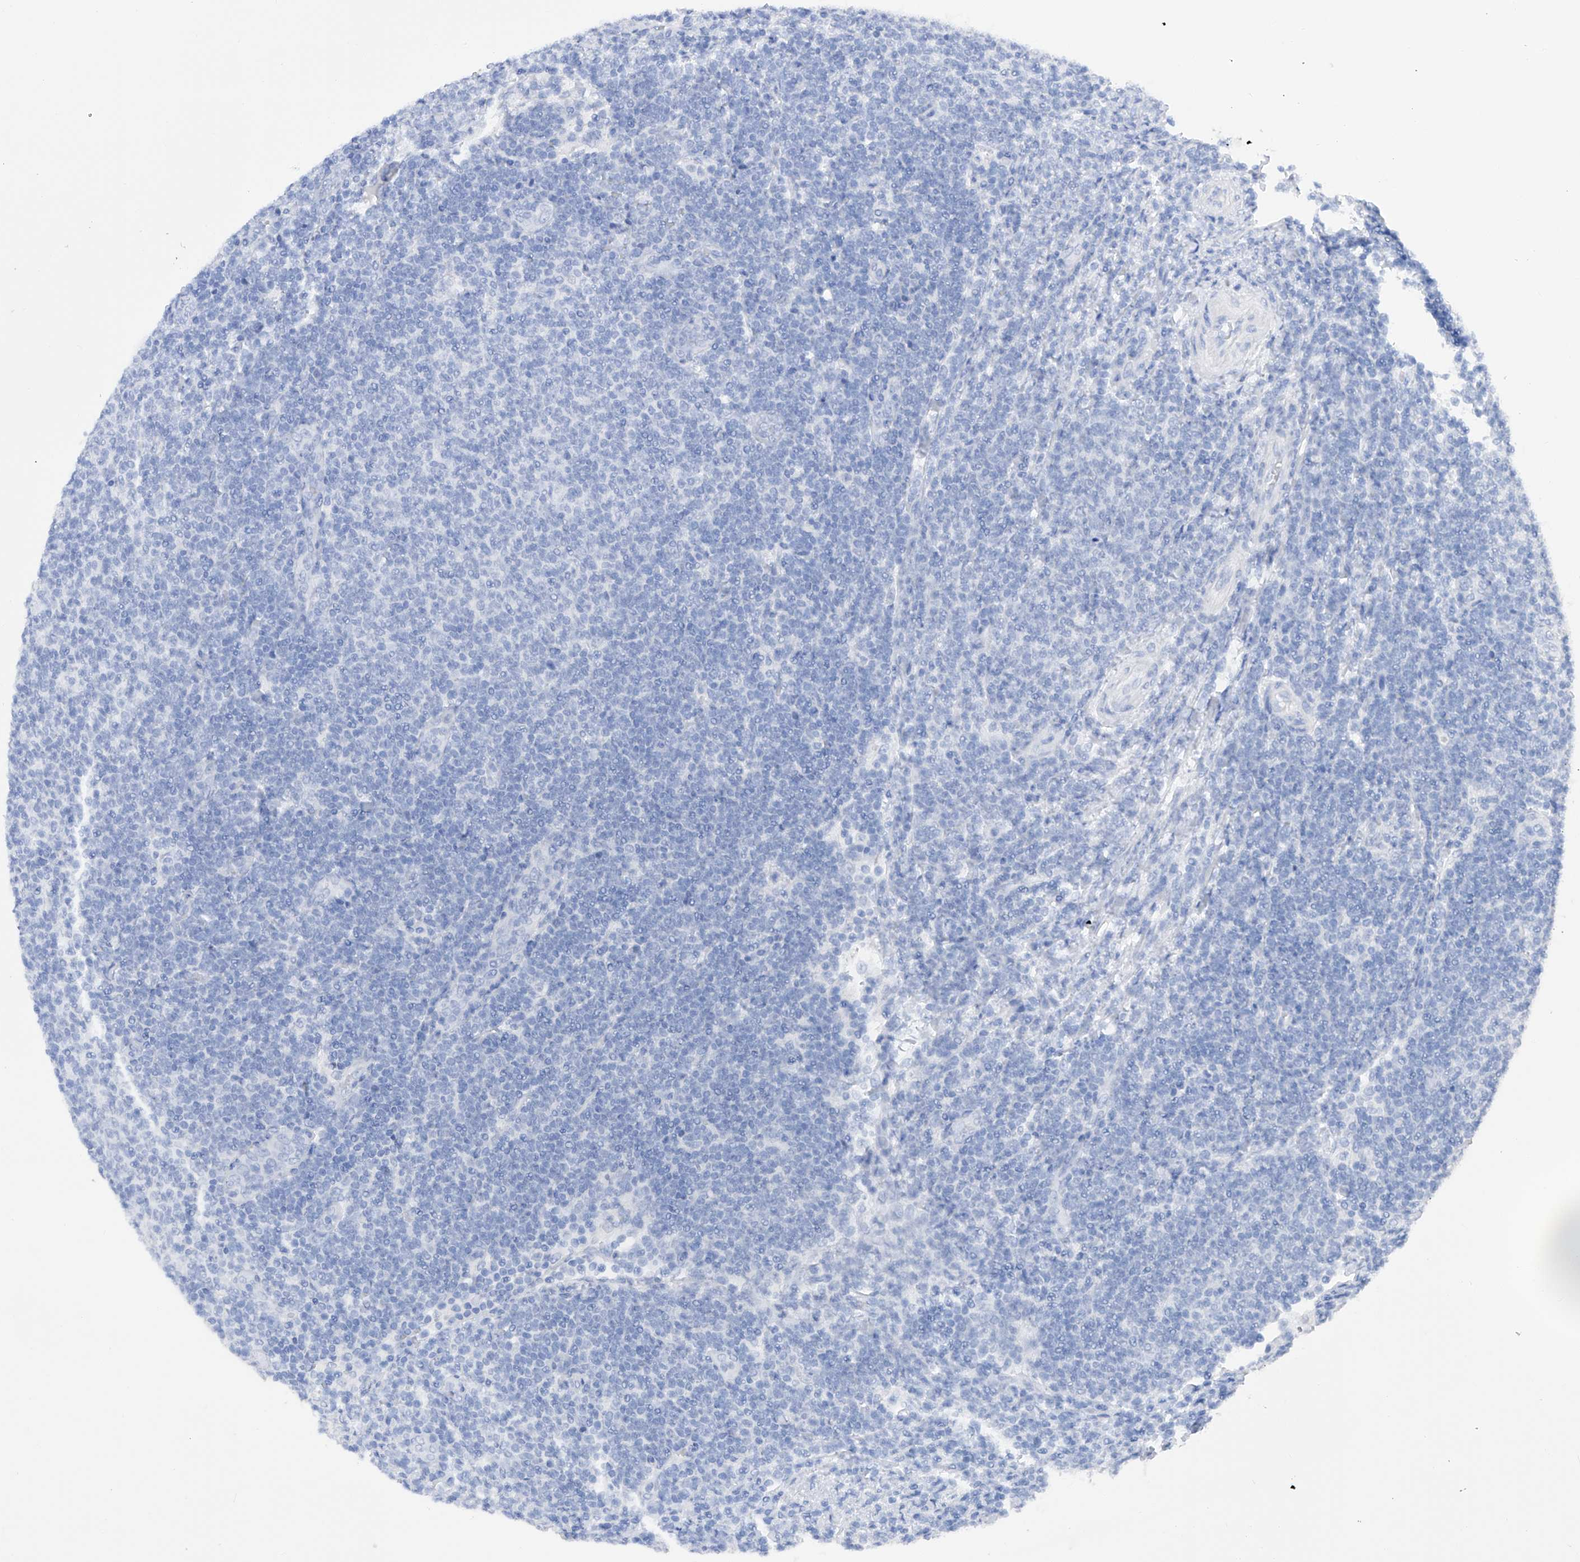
{"staining": {"intensity": "negative", "quantity": "none", "location": "none"}, "tissue": "lymphoma", "cell_type": "Tumor cells", "image_type": "cancer", "snomed": [{"axis": "morphology", "description": "Malignant lymphoma, non-Hodgkin's type, Low grade"}, {"axis": "topography", "description": "Lymph node"}], "caption": "This photomicrograph is of lymphoma stained with IHC to label a protein in brown with the nuclei are counter-stained blue. There is no staining in tumor cells.", "gene": "FLG", "patient": {"sex": "male", "age": 66}}